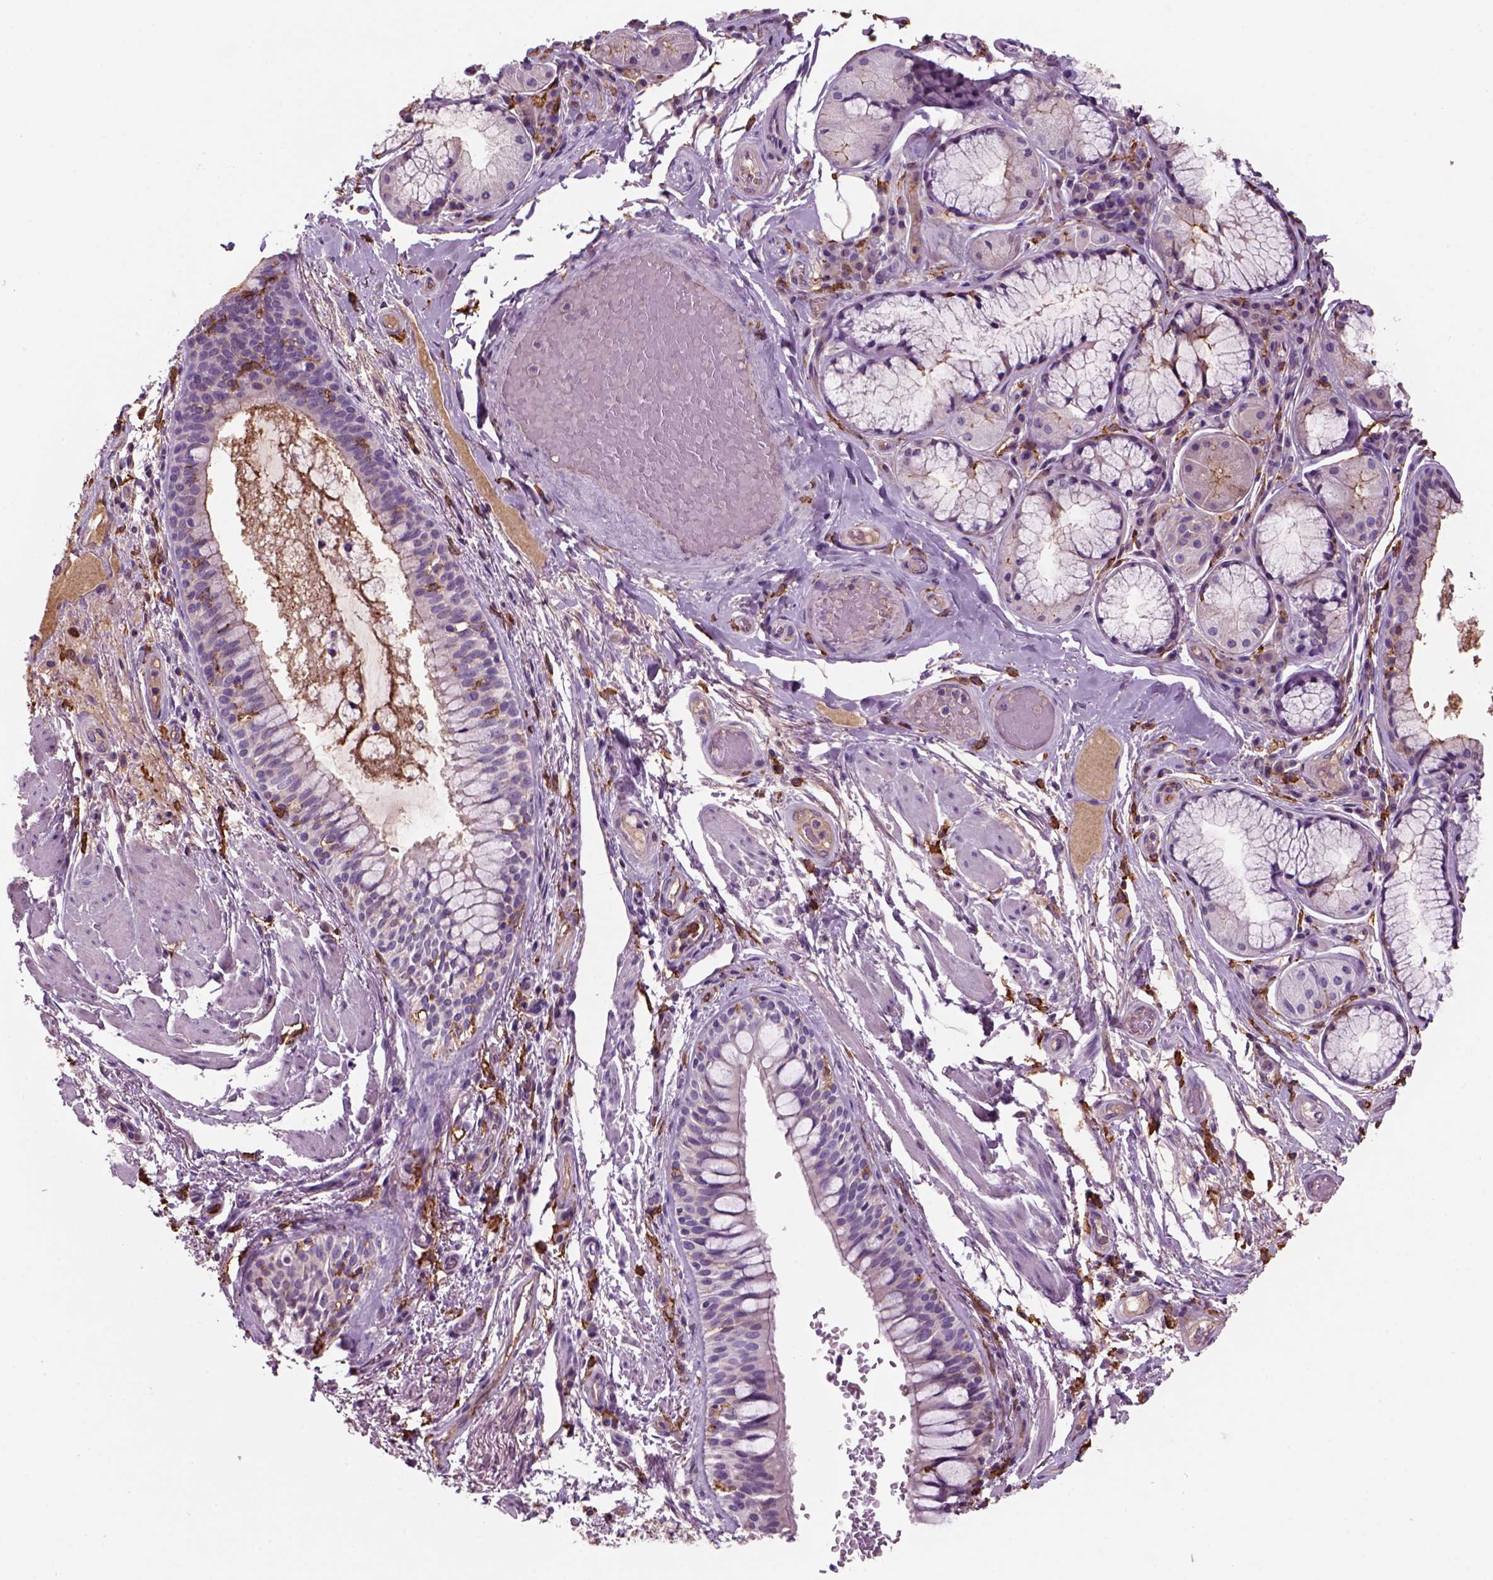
{"staining": {"intensity": "moderate", "quantity": "<25%", "location": "cytoplasmic/membranous"}, "tissue": "soft tissue", "cell_type": "Fibroblasts", "image_type": "normal", "snomed": [{"axis": "morphology", "description": "Normal tissue, NOS"}, {"axis": "topography", "description": "Cartilage tissue"}, {"axis": "topography", "description": "Bronchus"}], "caption": "Moderate cytoplasmic/membranous staining is seen in about <25% of fibroblasts in benign soft tissue.", "gene": "CD14", "patient": {"sex": "male", "age": 64}}